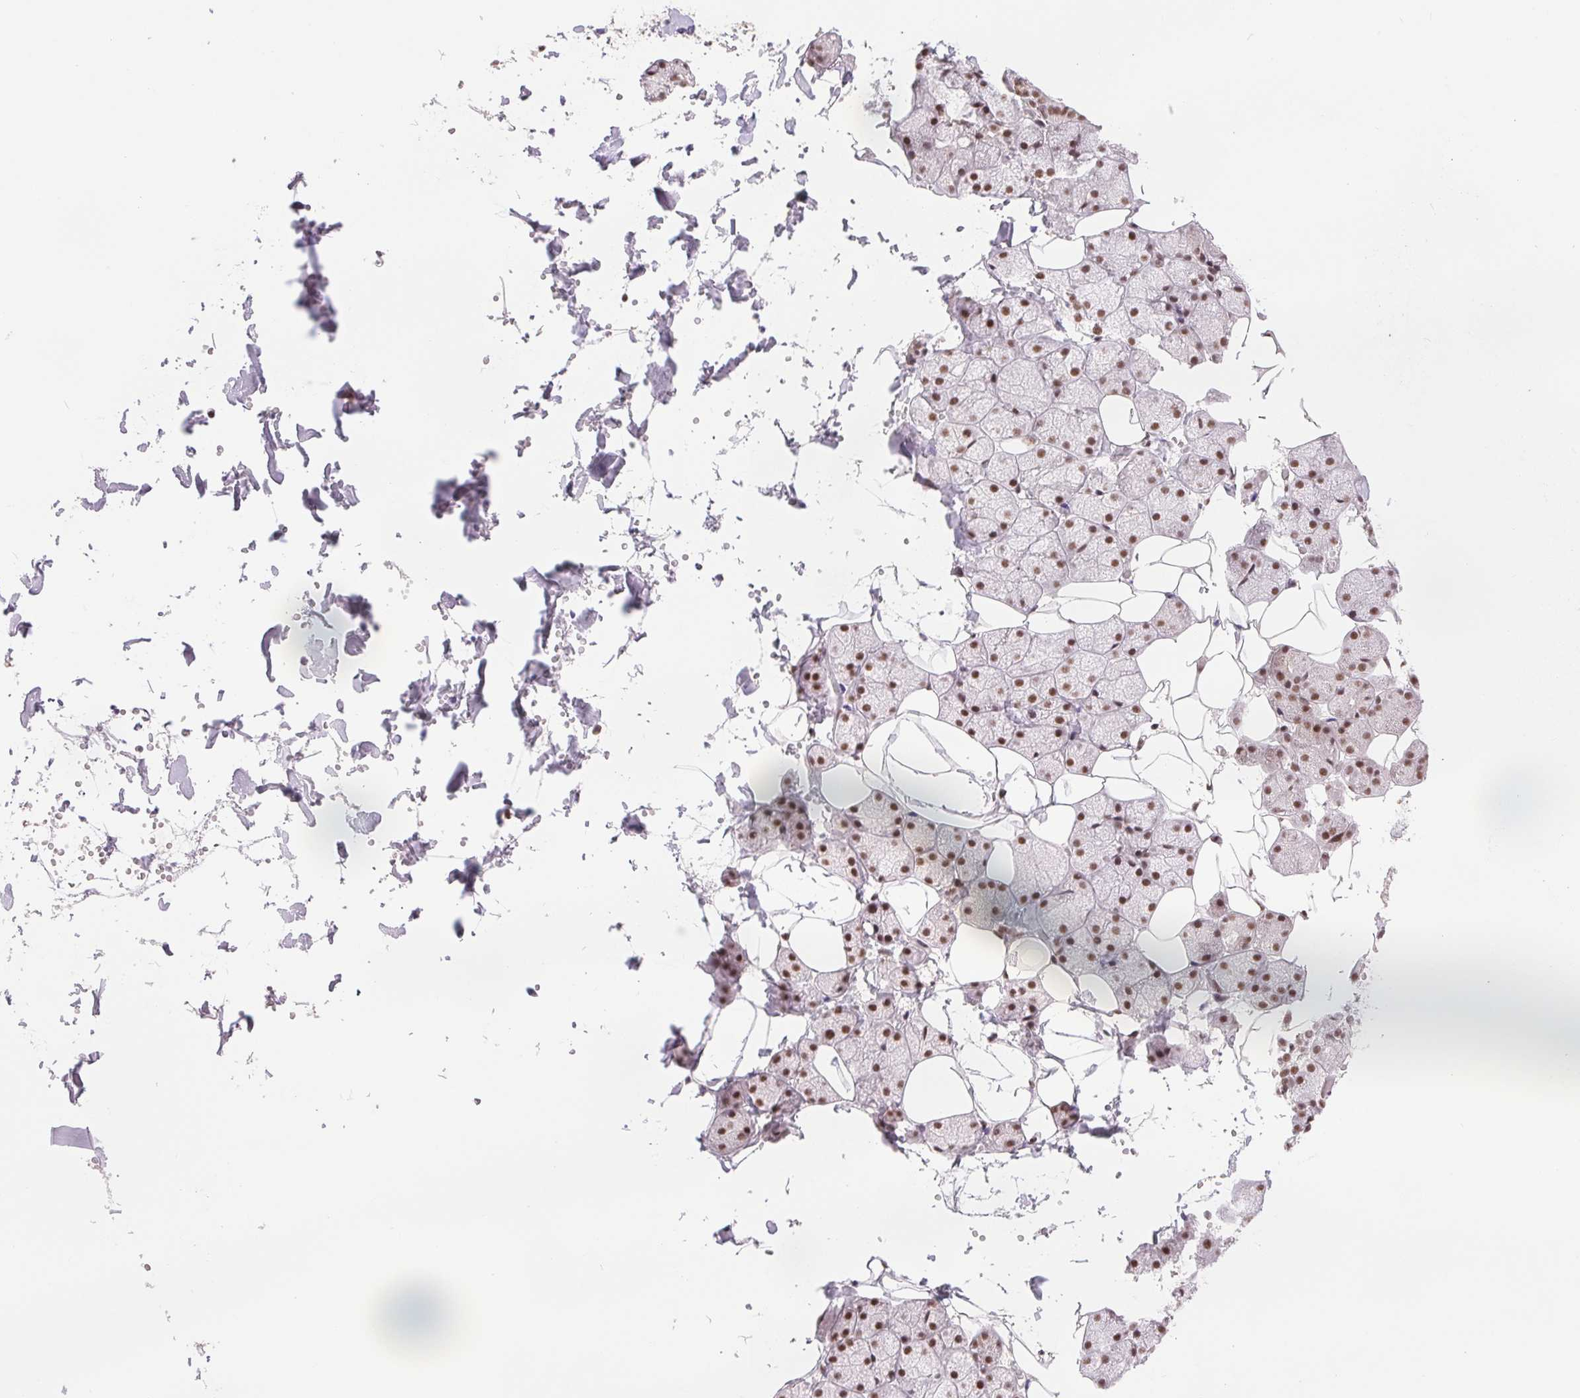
{"staining": {"intensity": "moderate", "quantity": ">75%", "location": "nuclear"}, "tissue": "salivary gland", "cell_type": "Glandular cells", "image_type": "normal", "snomed": [{"axis": "morphology", "description": "Normal tissue, NOS"}, {"axis": "topography", "description": "Salivary gland"}], "caption": "The photomicrograph exhibits staining of unremarkable salivary gland, revealing moderate nuclear protein positivity (brown color) within glandular cells.", "gene": "SREK1", "patient": {"sex": "male", "age": 38}}